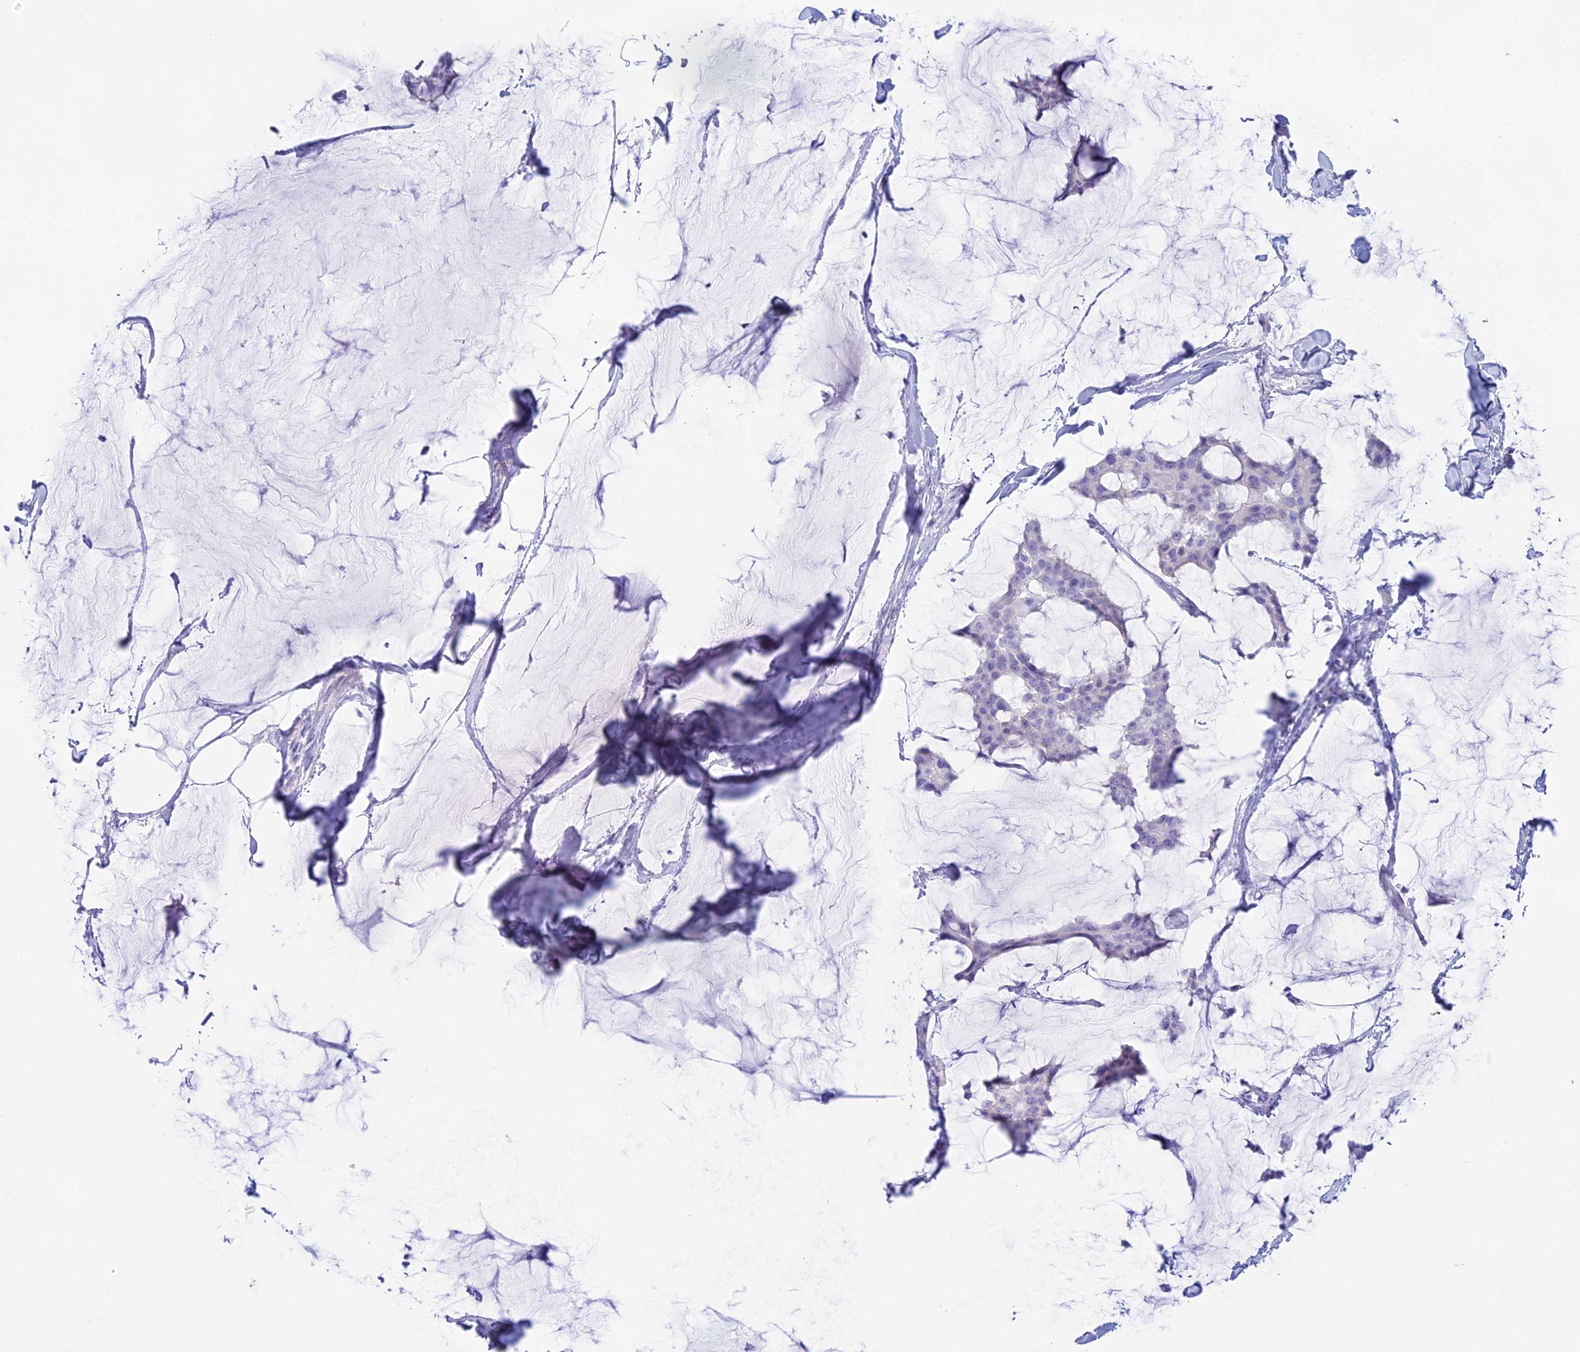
{"staining": {"intensity": "negative", "quantity": "none", "location": "none"}, "tissue": "breast cancer", "cell_type": "Tumor cells", "image_type": "cancer", "snomed": [{"axis": "morphology", "description": "Duct carcinoma"}, {"axis": "topography", "description": "Breast"}], "caption": "An immunohistochemistry (IHC) micrograph of breast cancer is shown. There is no staining in tumor cells of breast cancer. (Immunohistochemistry (ihc), brightfield microscopy, high magnification).", "gene": "RP1", "patient": {"sex": "female", "age": 93}}